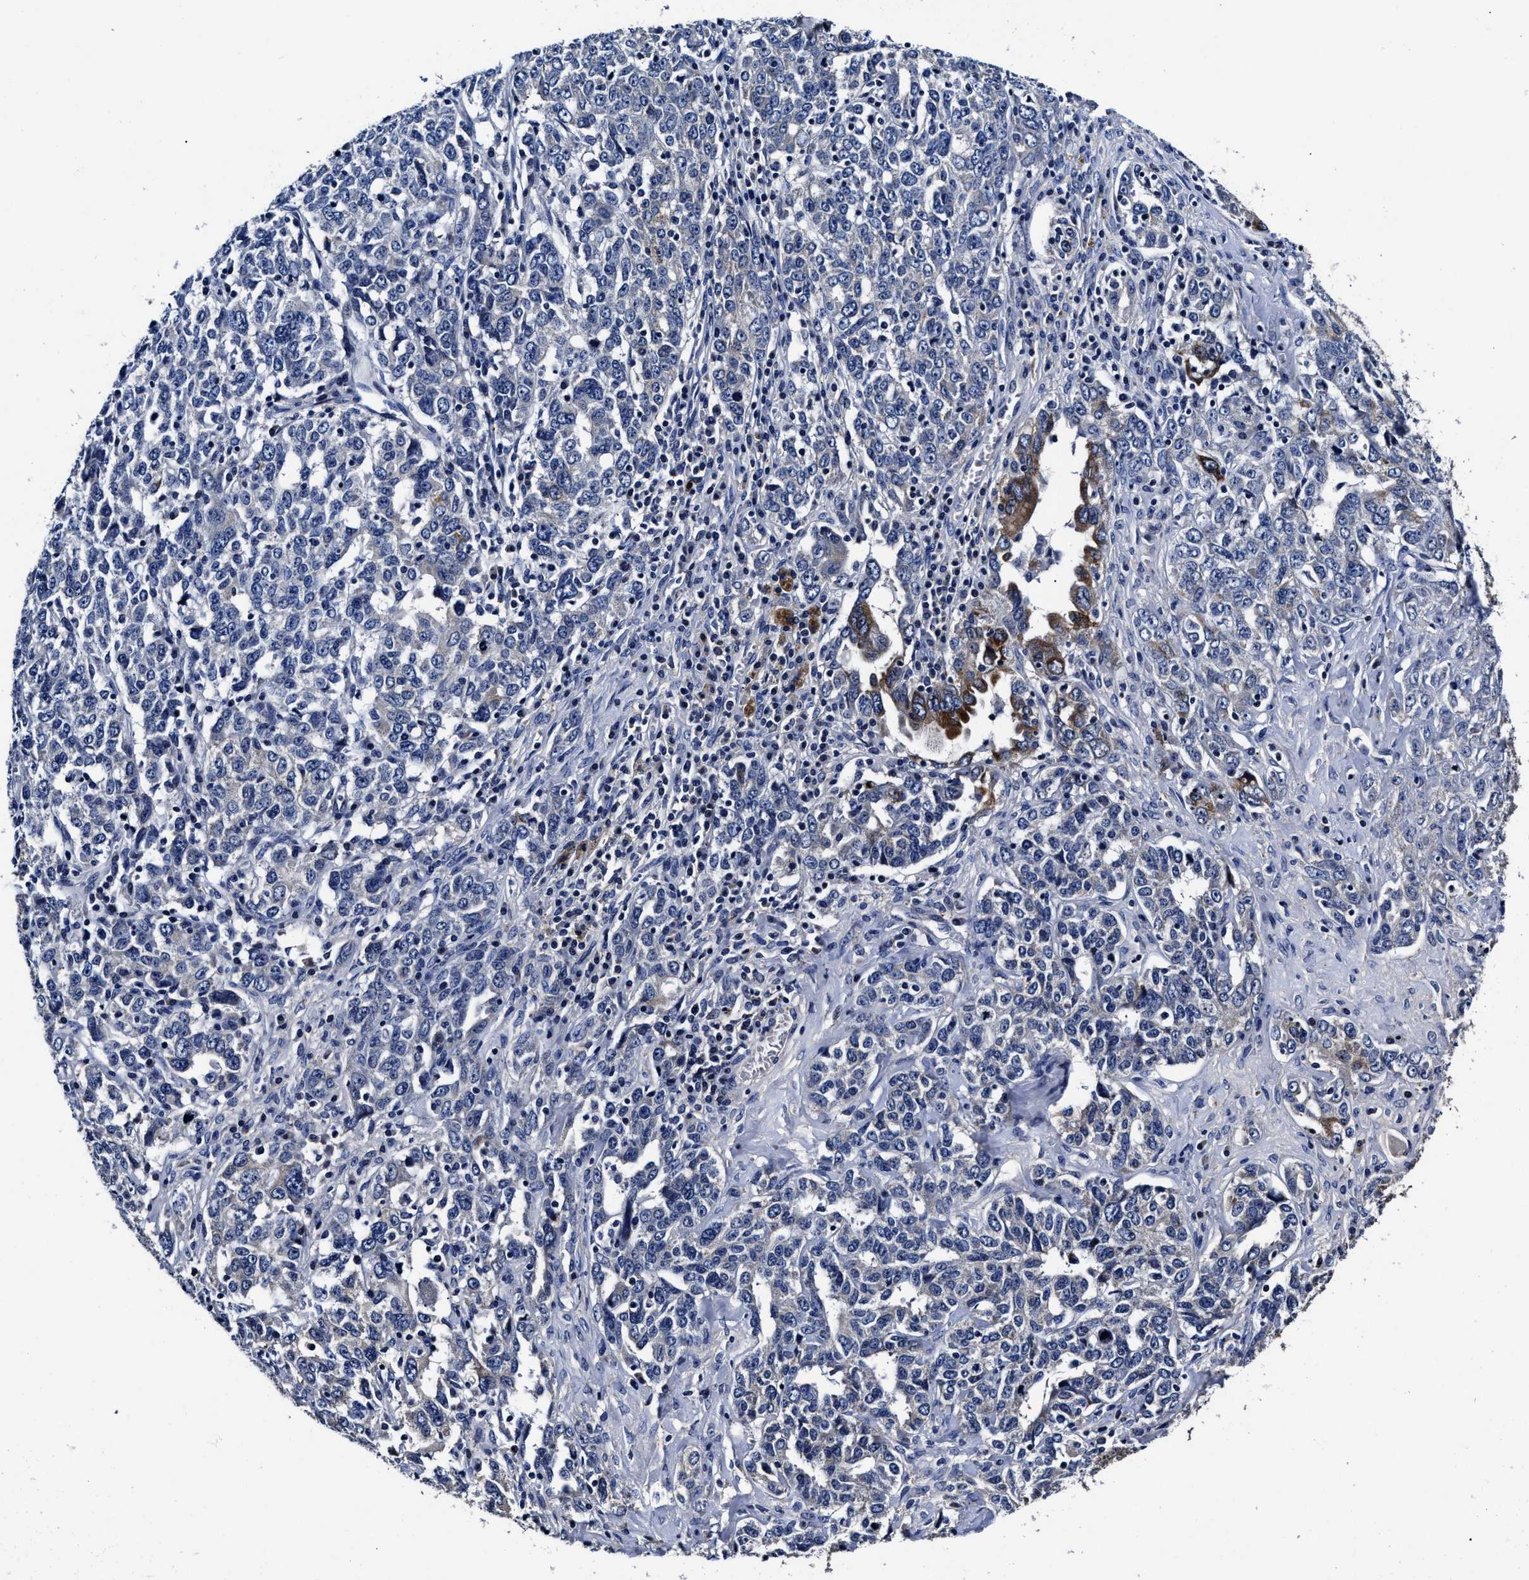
{"staining": {"intensity": "strong", "quantity": "<25%", "location": "cytoplasmic/membranous"}, "tissue": "ovarian cancer", "cell_type": "Tumor cells", "image_type": "cancer", "snomed": [{"axis": "morphology", "description": "Carcinoma, endometroid"}, {"axis": "topography", "description": "Ovary"}], "caption": "High-magnification brightfield microscopy of ovarian endometroid carcinoma stained with DAB (3,3'-diaminobenzidine) (brown) and counterstained with hematoxylin (blue). tumor cells exhibit strong cytoplasmic/membranous expression is appreciated in about<25% of cells.", "gene": "OLFML2A", "patient": {"sex": "female", "age": 62}}